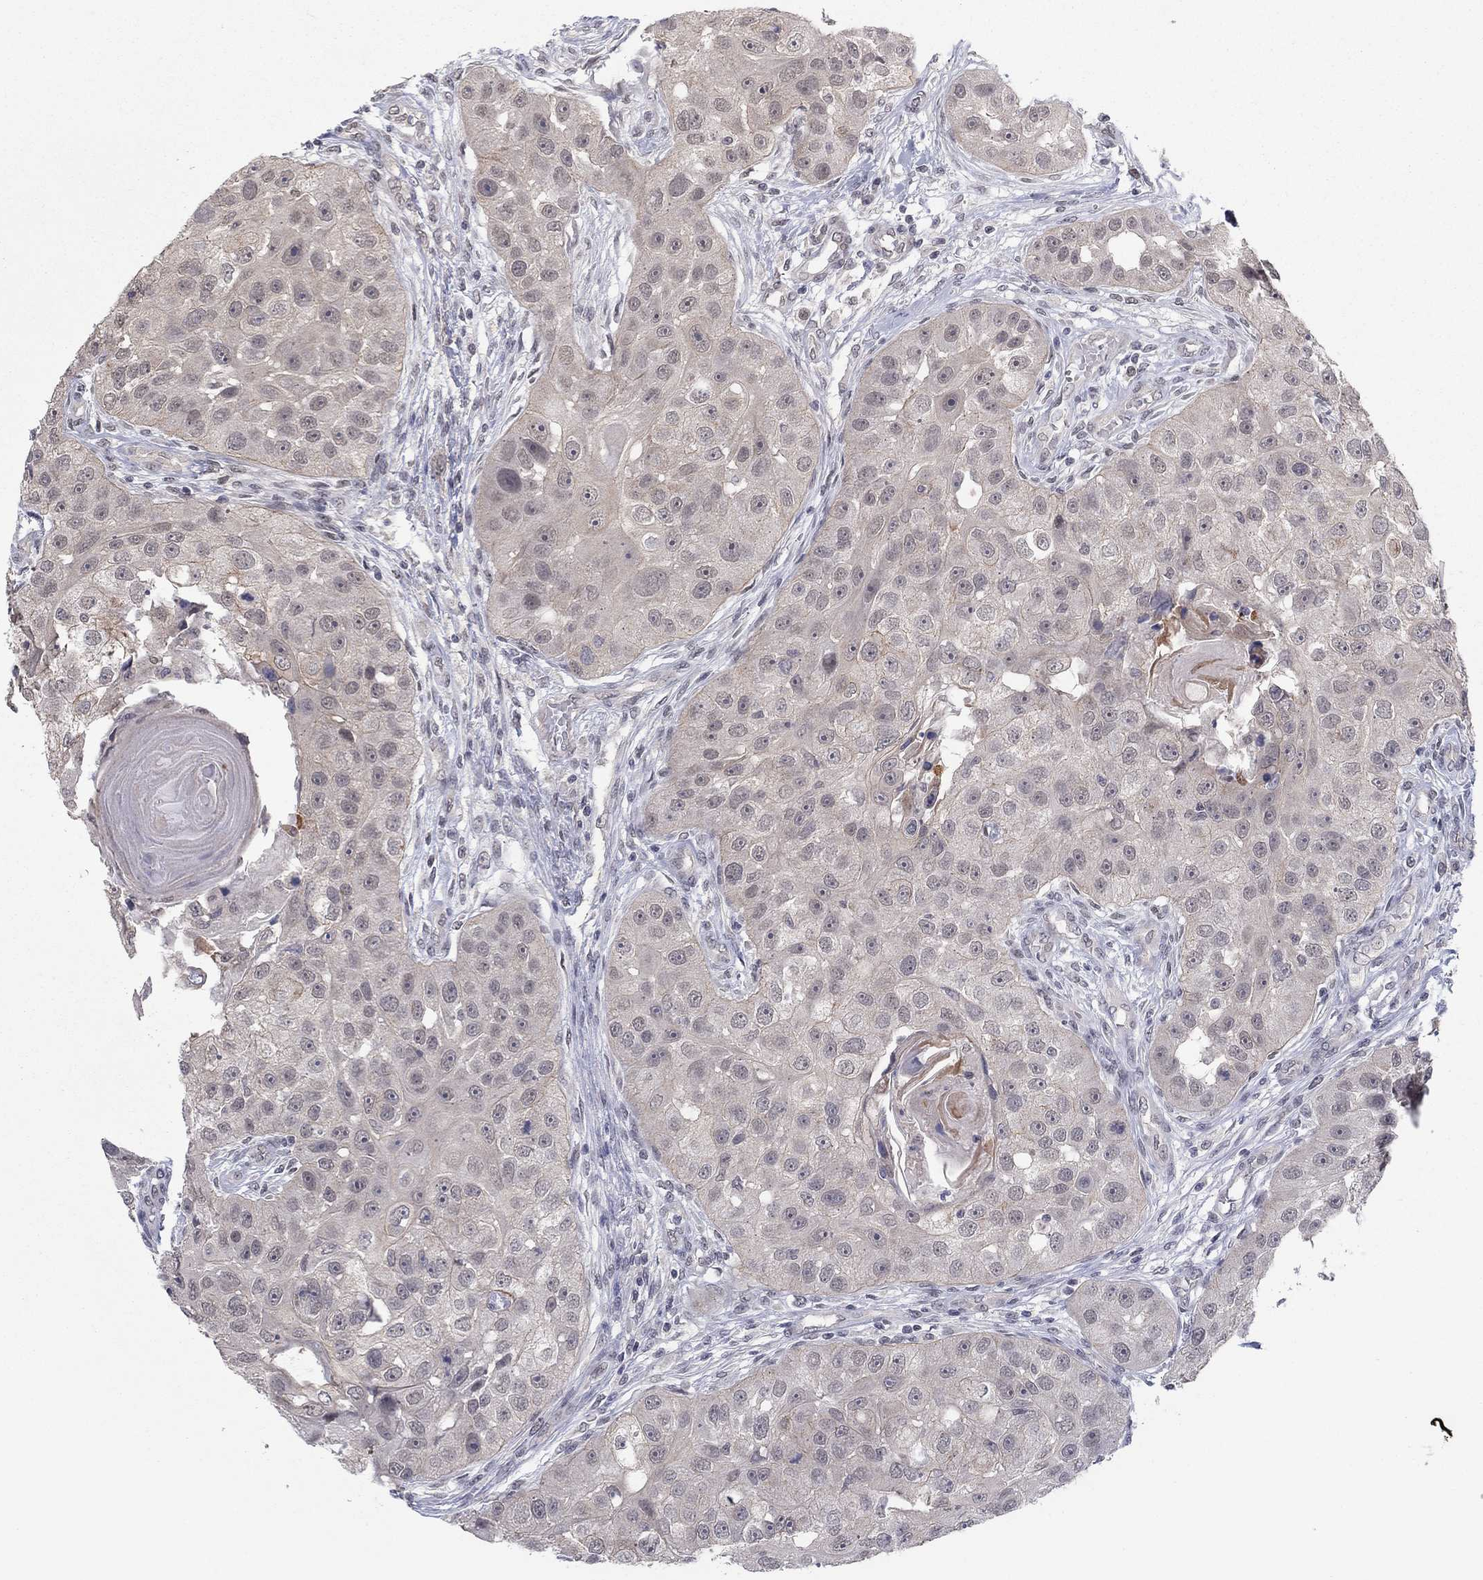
{"staining": {"intensity": "negative", "quantity": "none", "location": "none"}, "tissue": "head and neck cancer", "cell_type": "Tumor cells", "image_type": "cancer", "snomed": [{"axis": "morphology", "description": "Normal tissue, NOS"}, {"axis": "morphology", "description": "Squamous cell carcinoma, NOS"}, {"axis": "topography", "description": "Skeletal muscle"}, {"axis": "topography", "description": "Head-Neck"}], "caption": "Head and neck cancer stained for a protein using immunohistochemistry exhibits no positivity tumor cells.", "gene": "SLC22A2", "patient": {"sex": "male", "age": 51}}